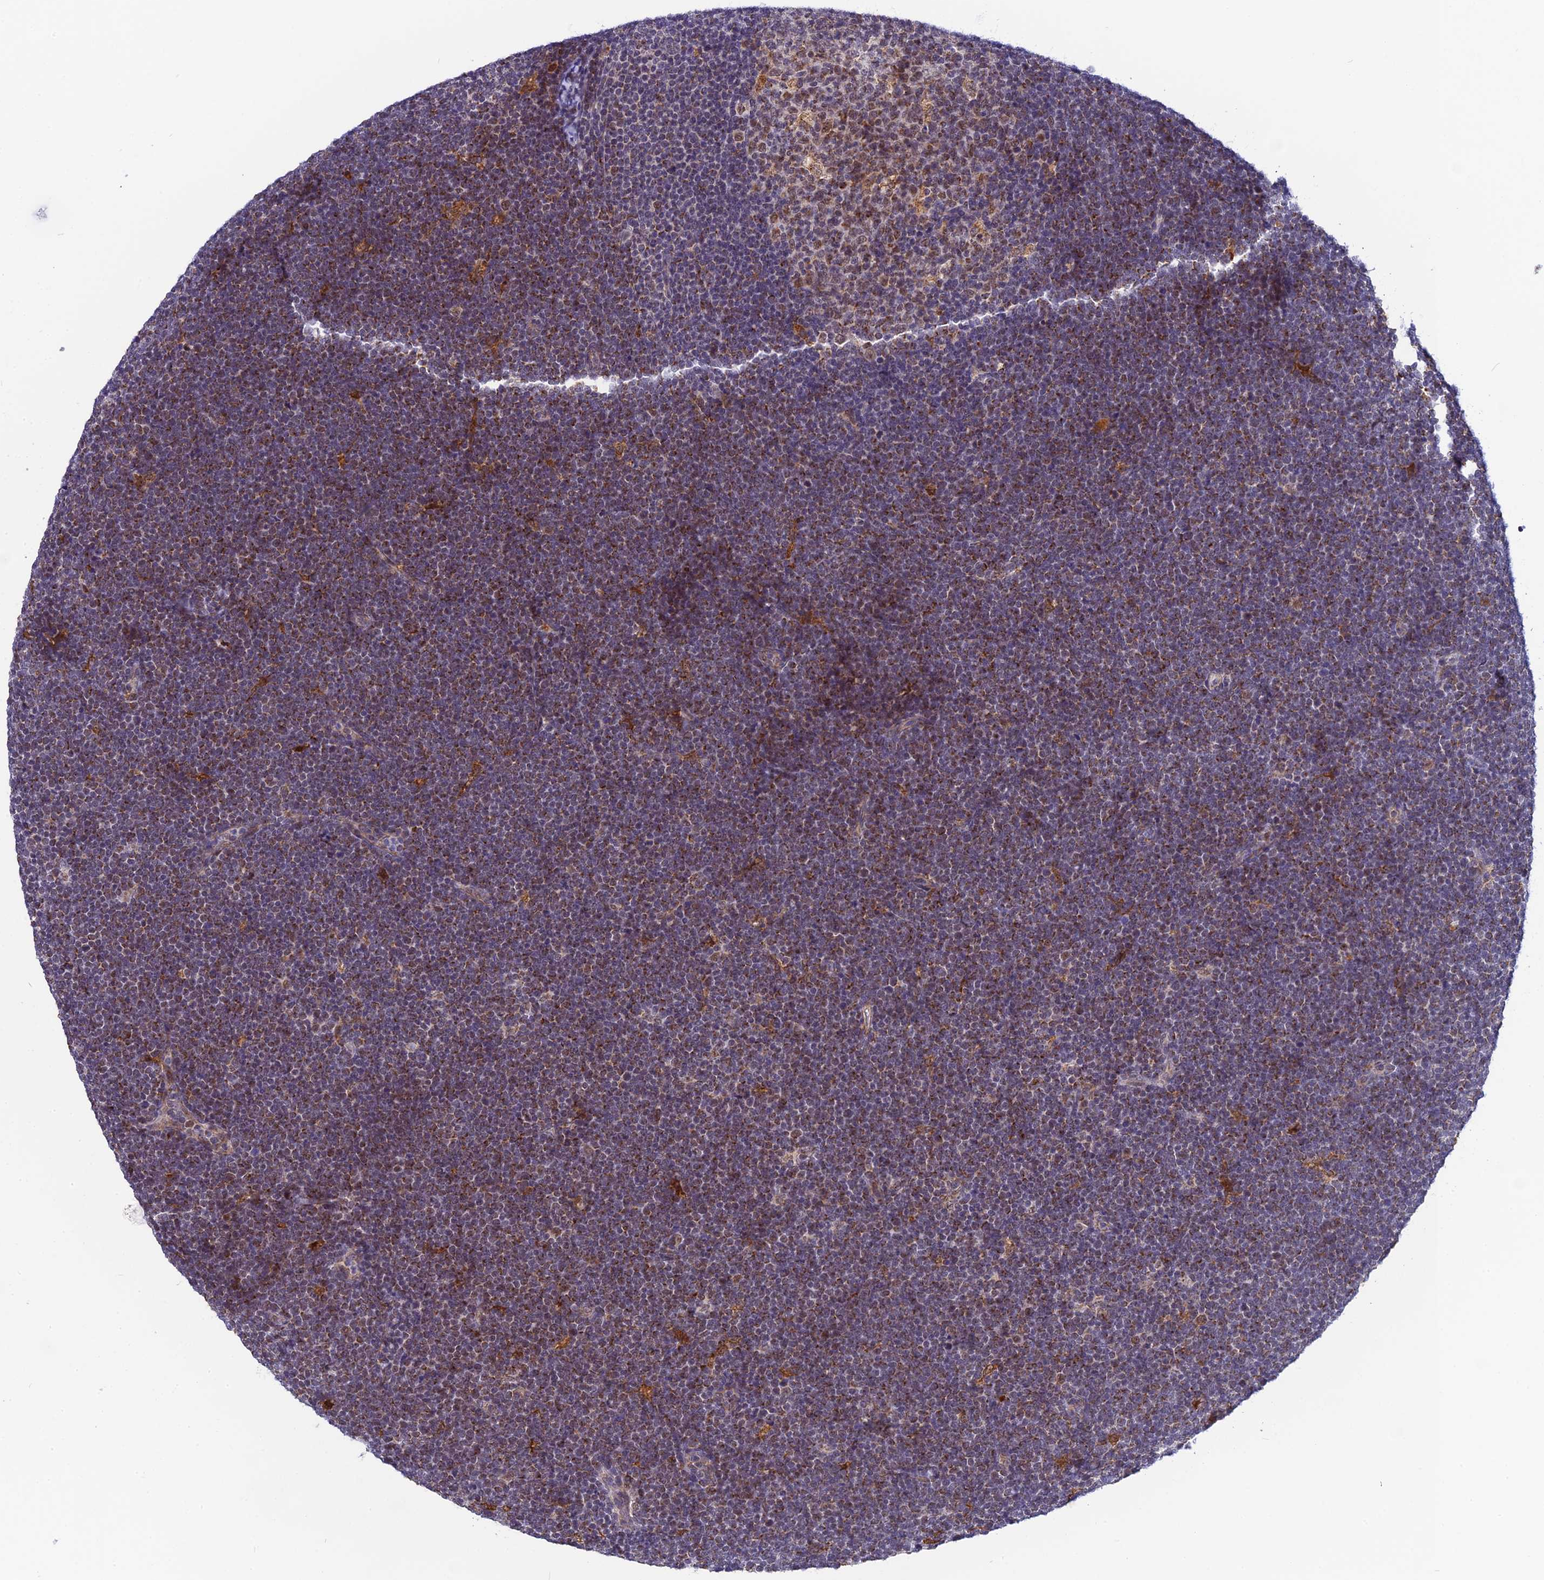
{"staining": {"intensity": "weak", "quantity": "25%-75%", "location": "cytoplasmic/membranous"}, "tissue": "lymphoma", "cell_type": "Tumor cells", "image_type": "cancer", "snomed": [{"axis": "morphology", "description": "Malignant lymphoma, non-Hodgkin's type, High grade"}, {"axis": "topography", "description": "Lymph node"}], "caption": "Approximately 25%-75% of tumor cells in human lymphoma show weak cytoplasmic/membranous protein expression as visualized by brown immunohistochemical staining.", "gene": "CMC1", "patient": {"sex": "male", "age": 13}}